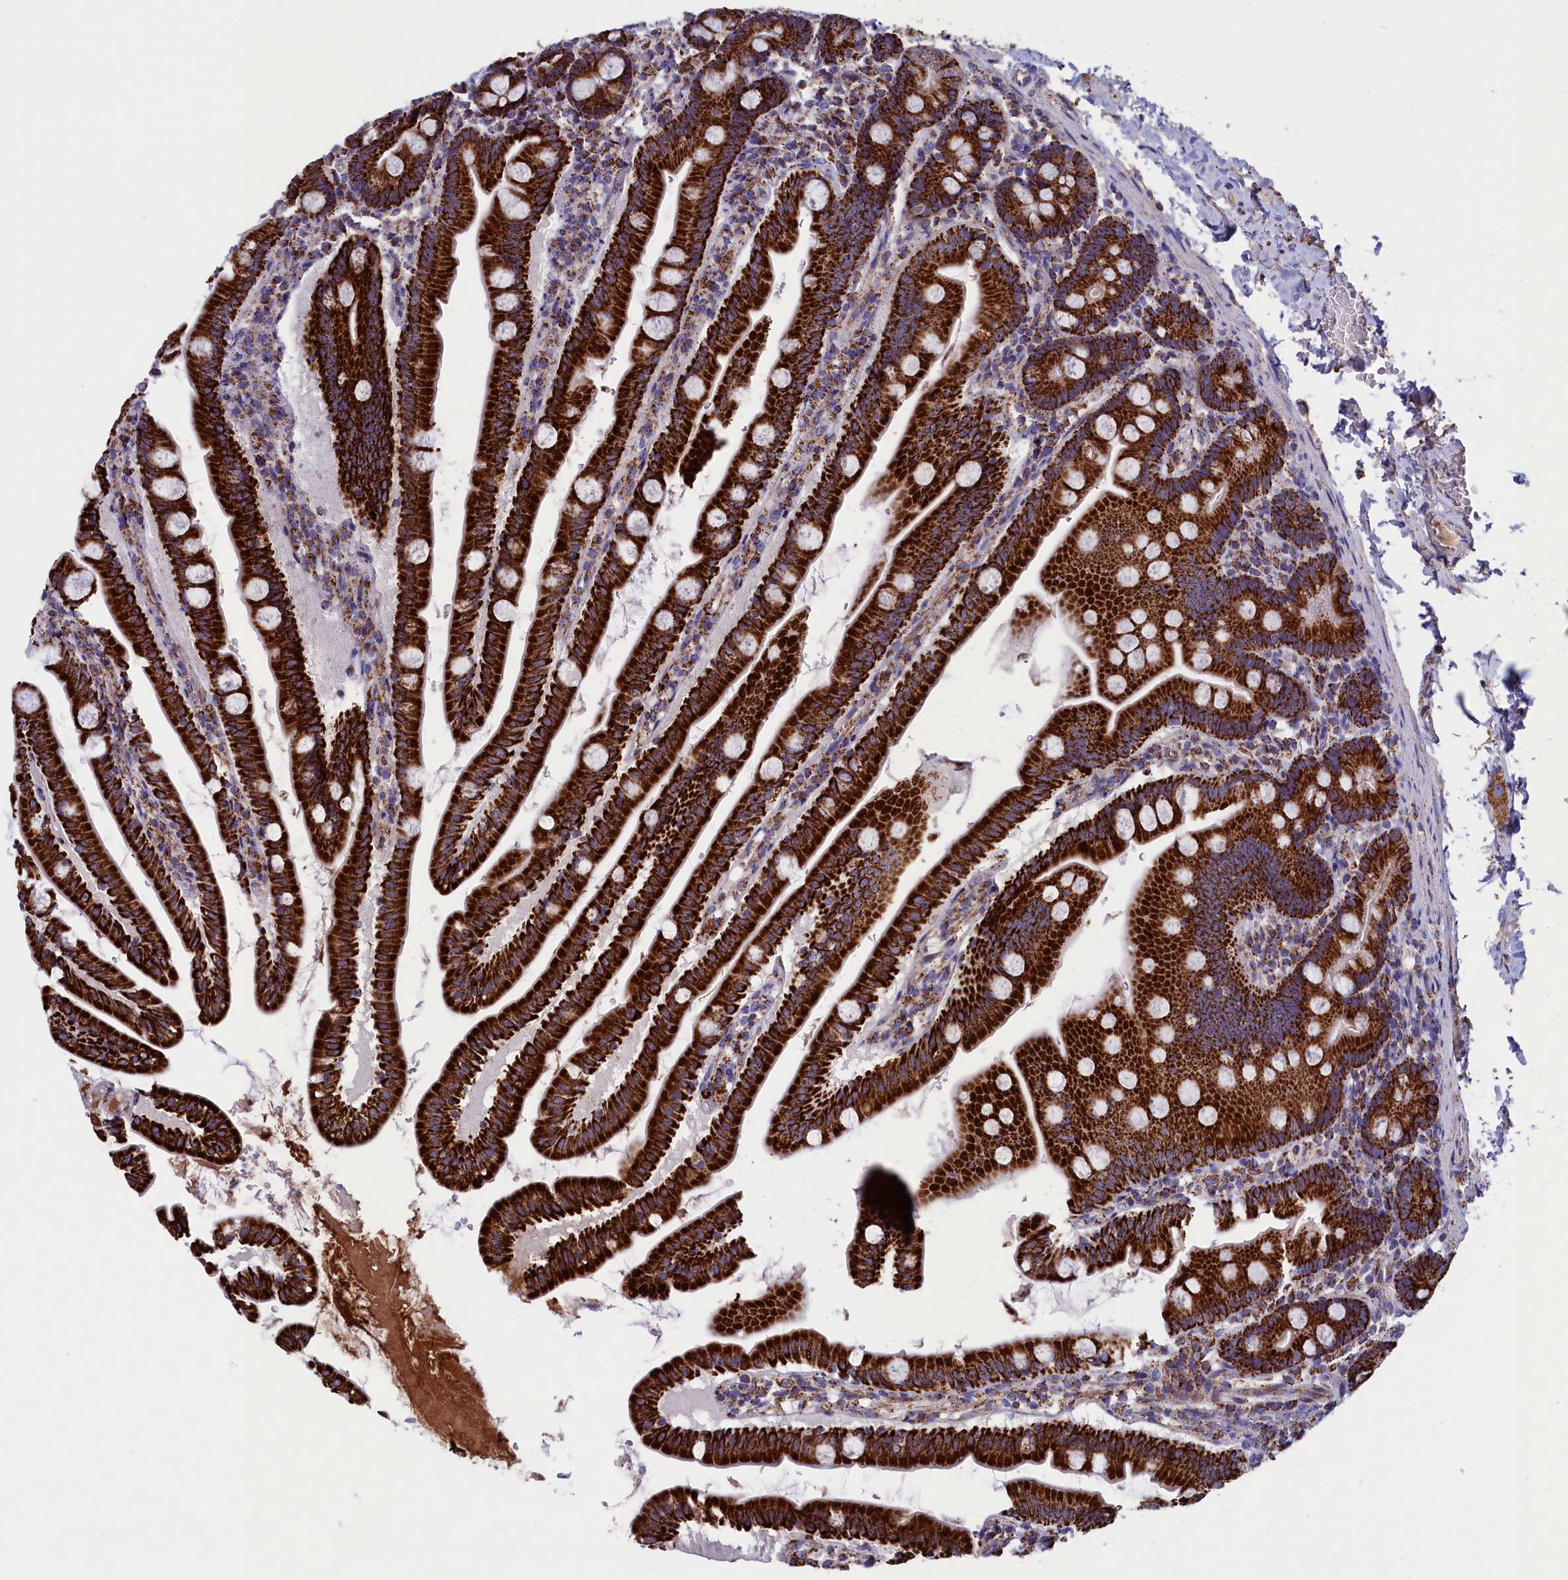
{"staining": {"intensity": "strong", "quantity": ">75%", "location": "cytoplasmic/membranous"}, "tissue": "small intestine", "cell_type": "Glandular cells", "image_type": "normal", "snomed": [{"axis": "morphology", "description": "Normal tissue, NOS"}, {"axis": "topography", "description": "Small intestine"}], "caption": "A brown stain shows strong cytoplasmic/membranous expression of a protein in glandular cells of normal human small intestine.", "gene": "SLC39A3", "patient": {"sex": "female", "age": 68}}